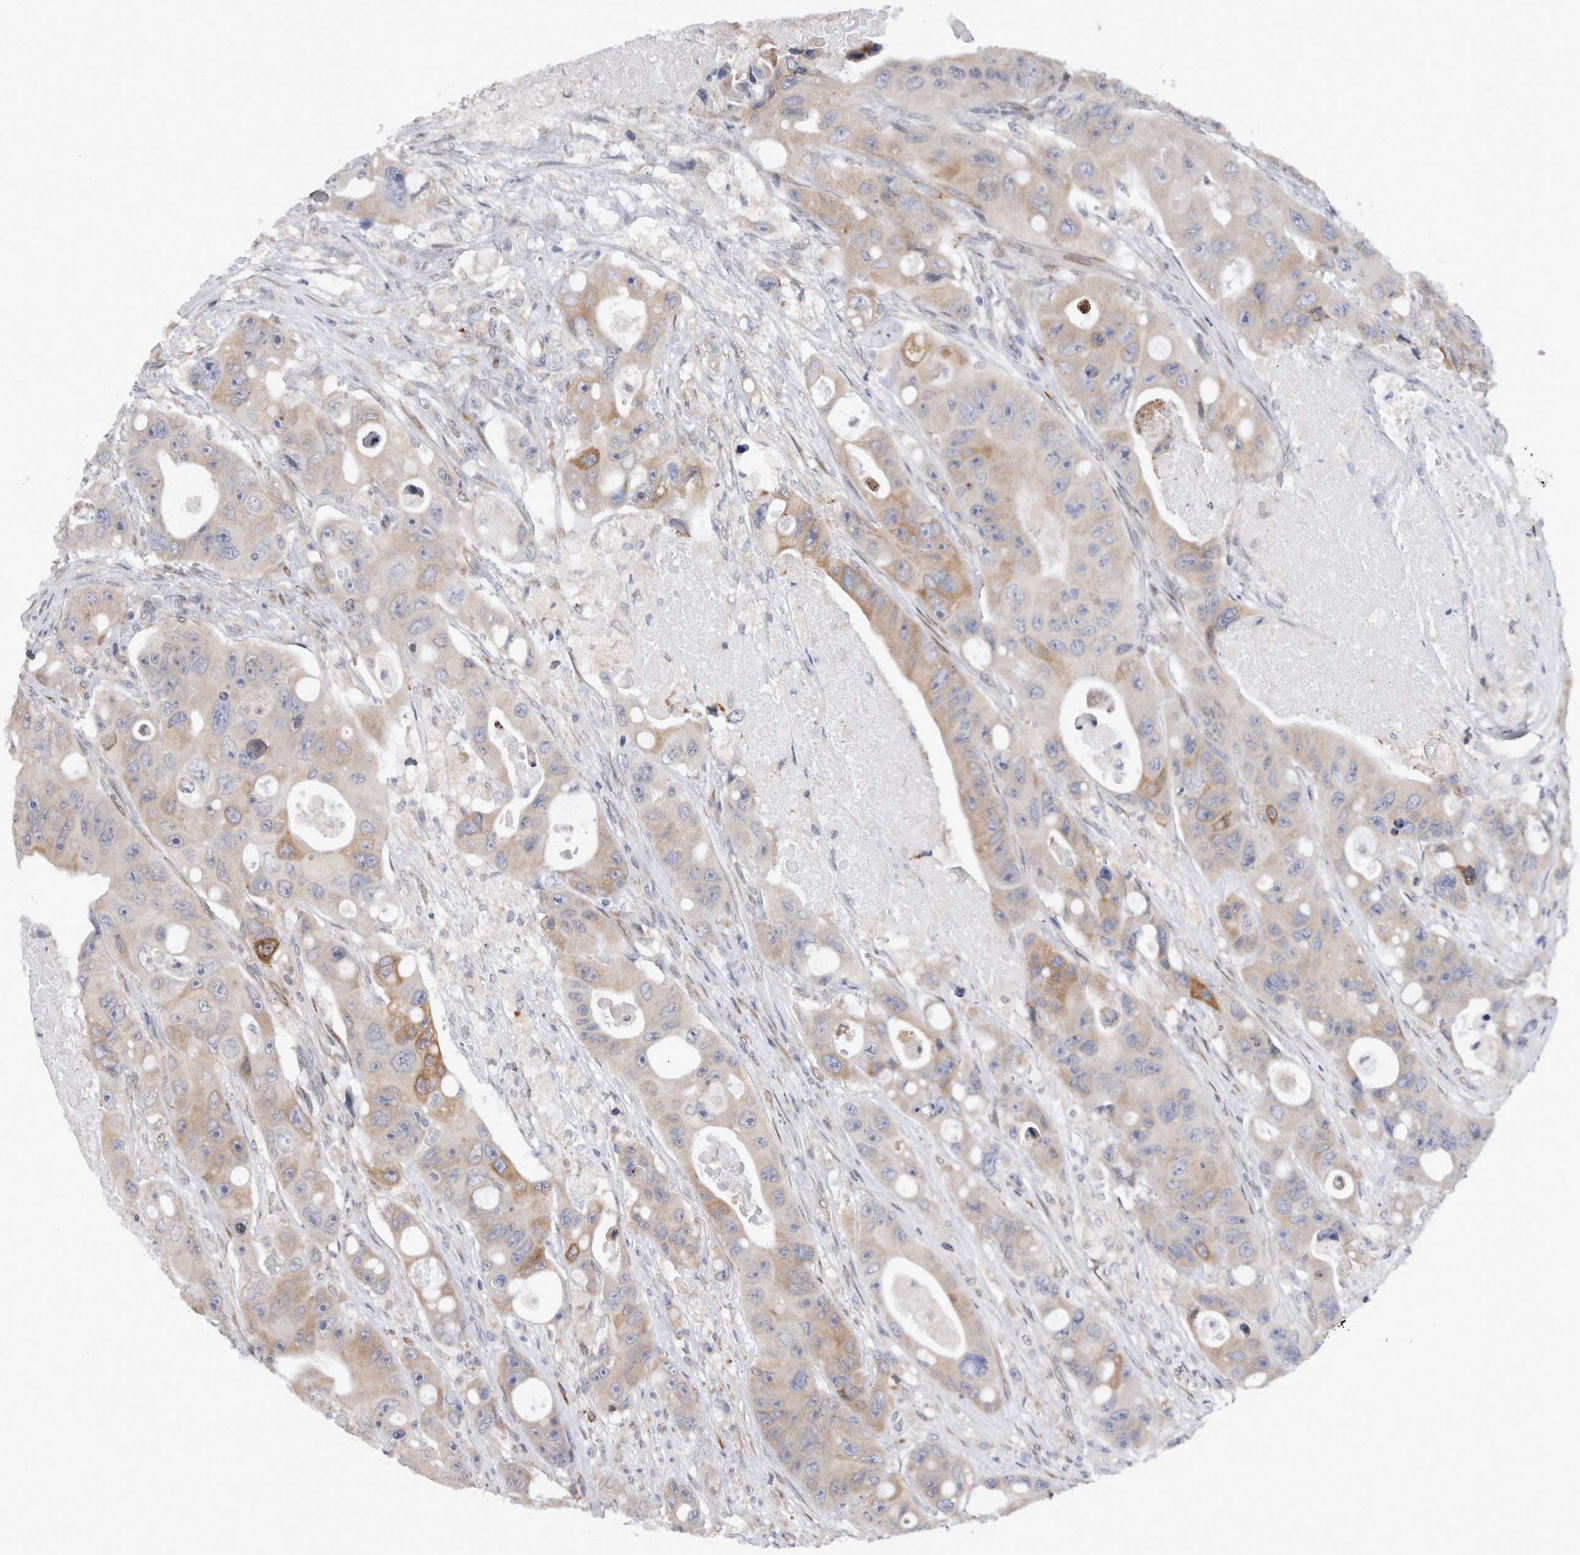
{"staining": {"intensity": "moderate", "quantity": "<25%", "location": "cytoplasmic/membranous"}, "tissue": "colorectal cancer", "cell_type": "Tumor cells", "image_type": "cancer", "snomed": [{"axis": "morphology", "description": "Adenocarcinoma, NOS"}, {"axis": "topography", "description": "Colon"}], "caption": "Colorectal cancer (adenocarcinoma) was stained to show a protein in brown. There is low levels of moderate cytoplasmic/membranous expression in about <25% of tumor cells.", "gene": "VCPIP1", "patient": {"sex": "female", "age": 46}}